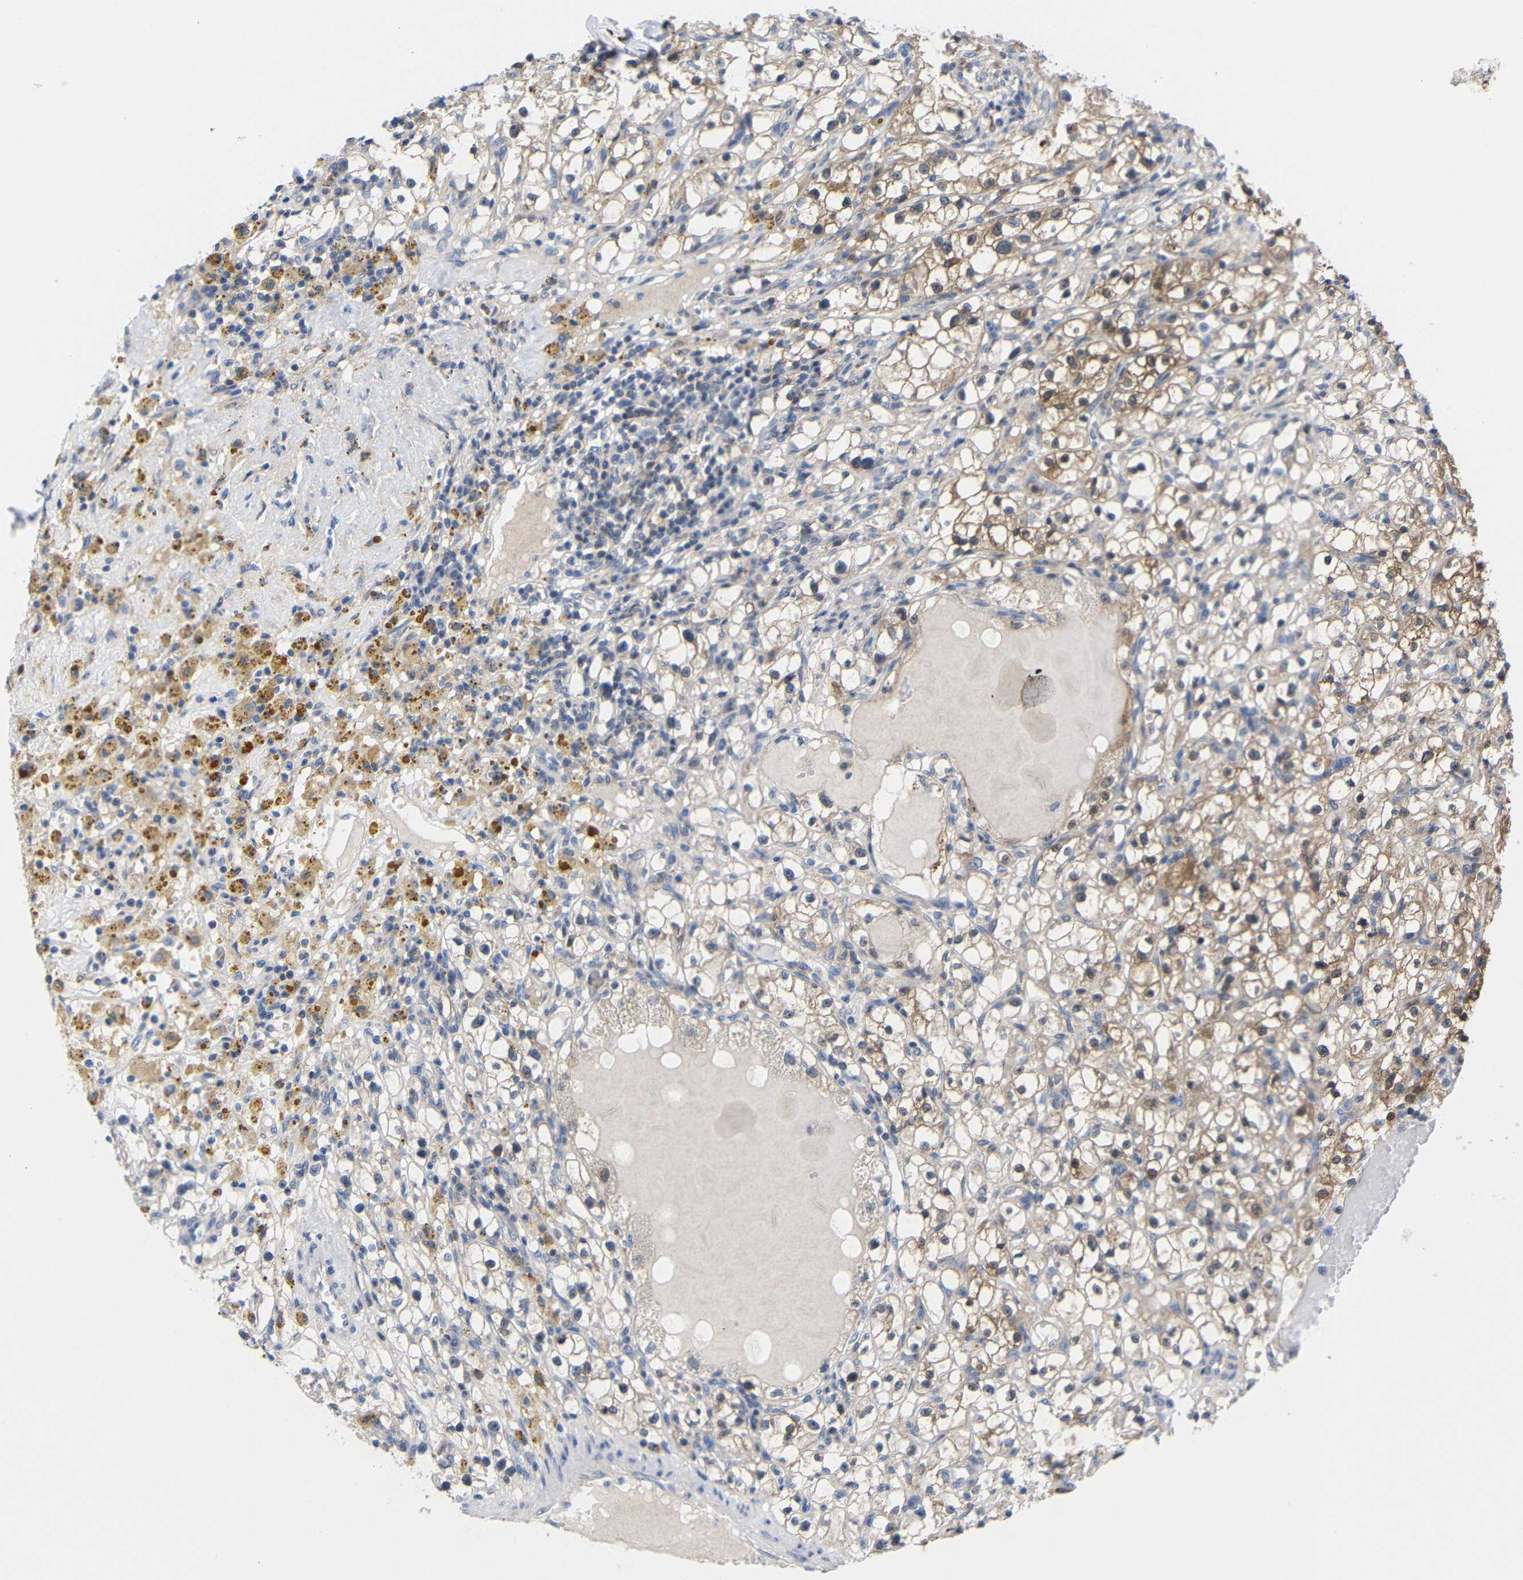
{"staining": {"intensity": "moderate", "quantity": "25%-75%", "location": "cytoplasmic/membranous"}, "tissue": "renal cancer", "cell_type": "Tumor cells", "image_type": "cancer", "snomed": [{"axis": "morphology", "description": "Adenocarcinoma, NOS"}, {"axis": "topography", "description": "Kidney"}], "caption": "This histopathology image demonstrates IHC staining of human renal adenocarcinoma, with medium moderate cytoplasmic/membranous staining in approximately 25%-75% of tumor cells.", "gene": "PEBP1", "patient": {"sex": "male", "age": 56}}